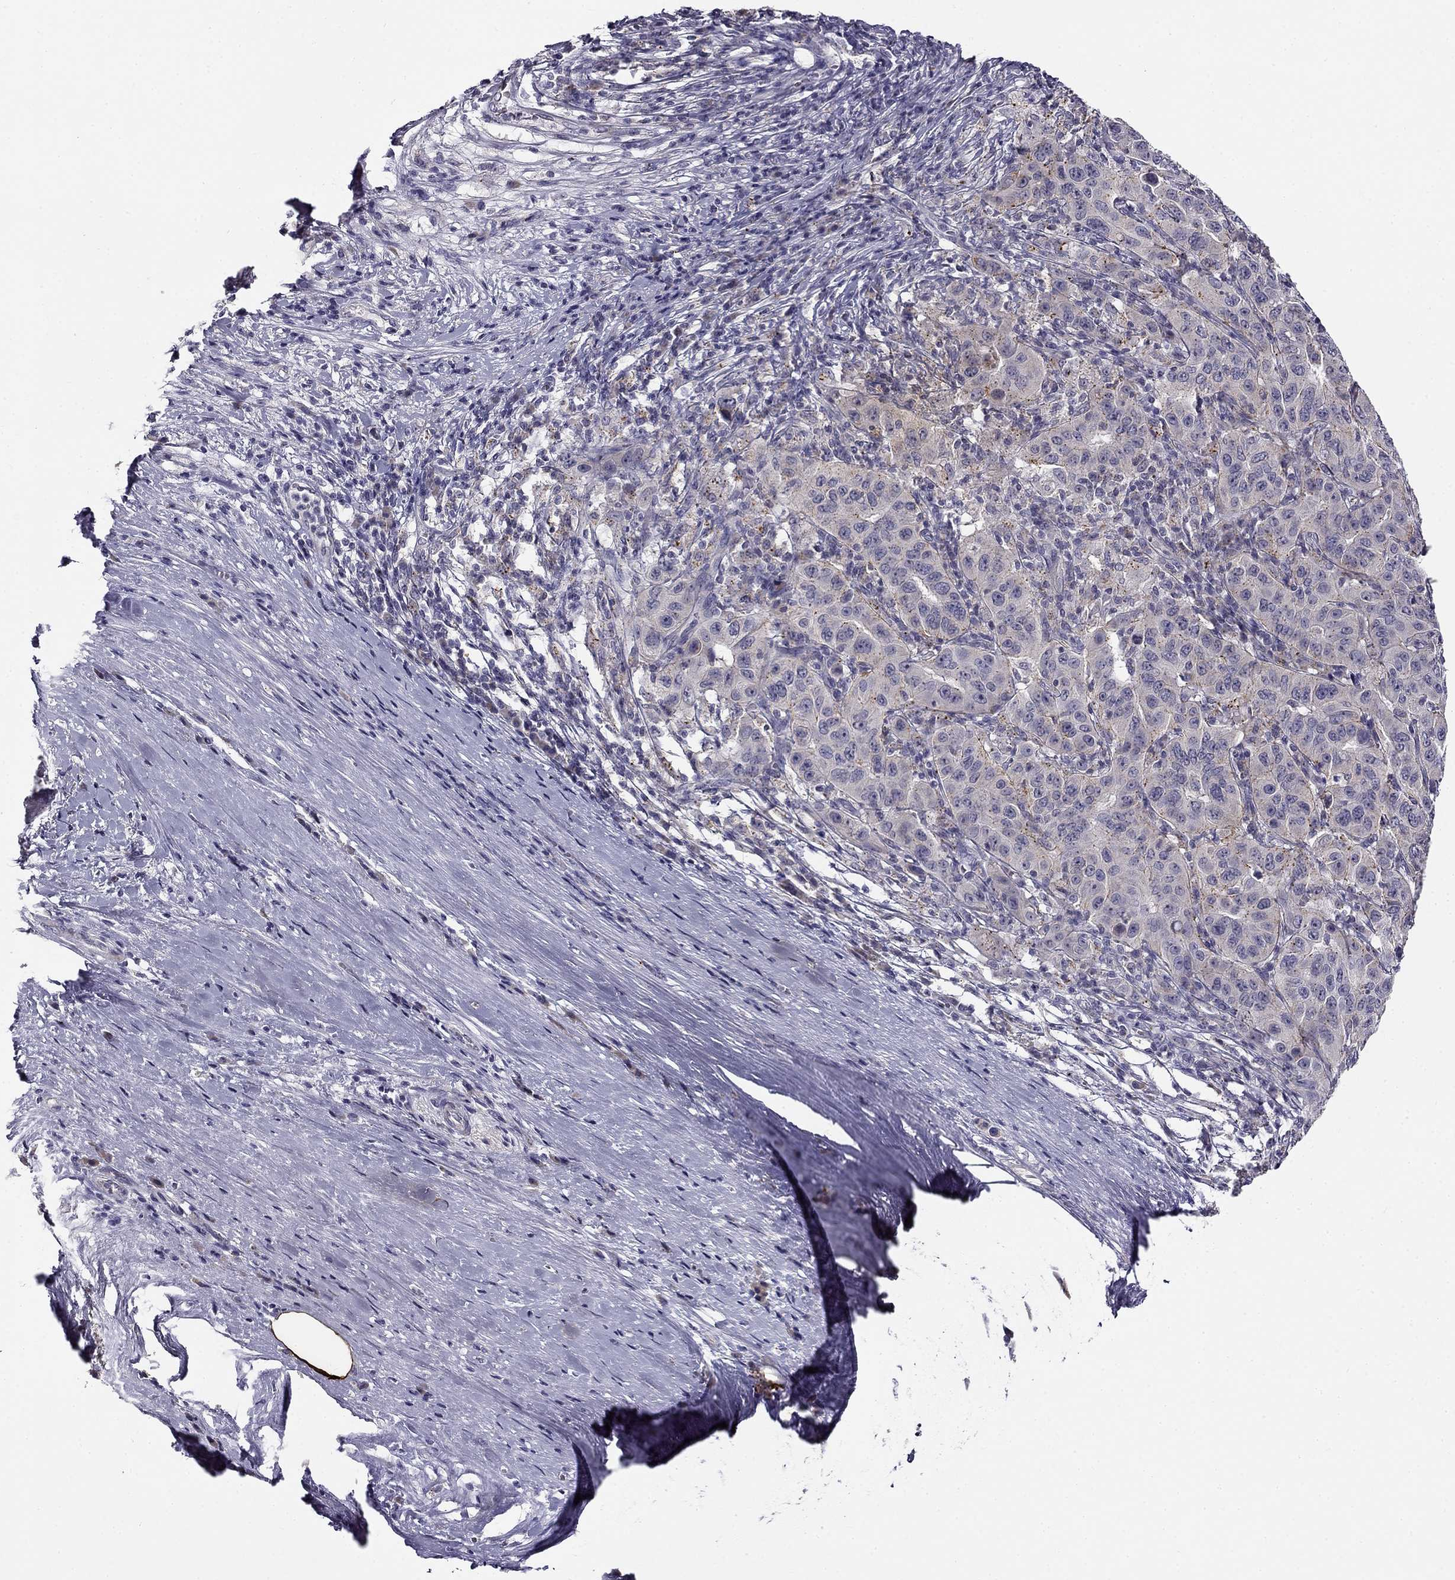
{"staining": {"intensity": "negative", "quantity": "none", "location": "none"}, "tissue": "pancreatic cancer", "cell_type": "Tumor cells", "image_type": "cancer", "snomed": [{"axis": "morphology", "description": "Adenocarcinoma, NOS"}, {"axis": "topography", "description": "Pancreas"}], "caption": "Micrograph shows no protein positivity in tumor cells of pancreatic cancer (adenocarcinoma) tissue.", "gene": "CNR1", "patient": {"sex": "male", "age": 63}}